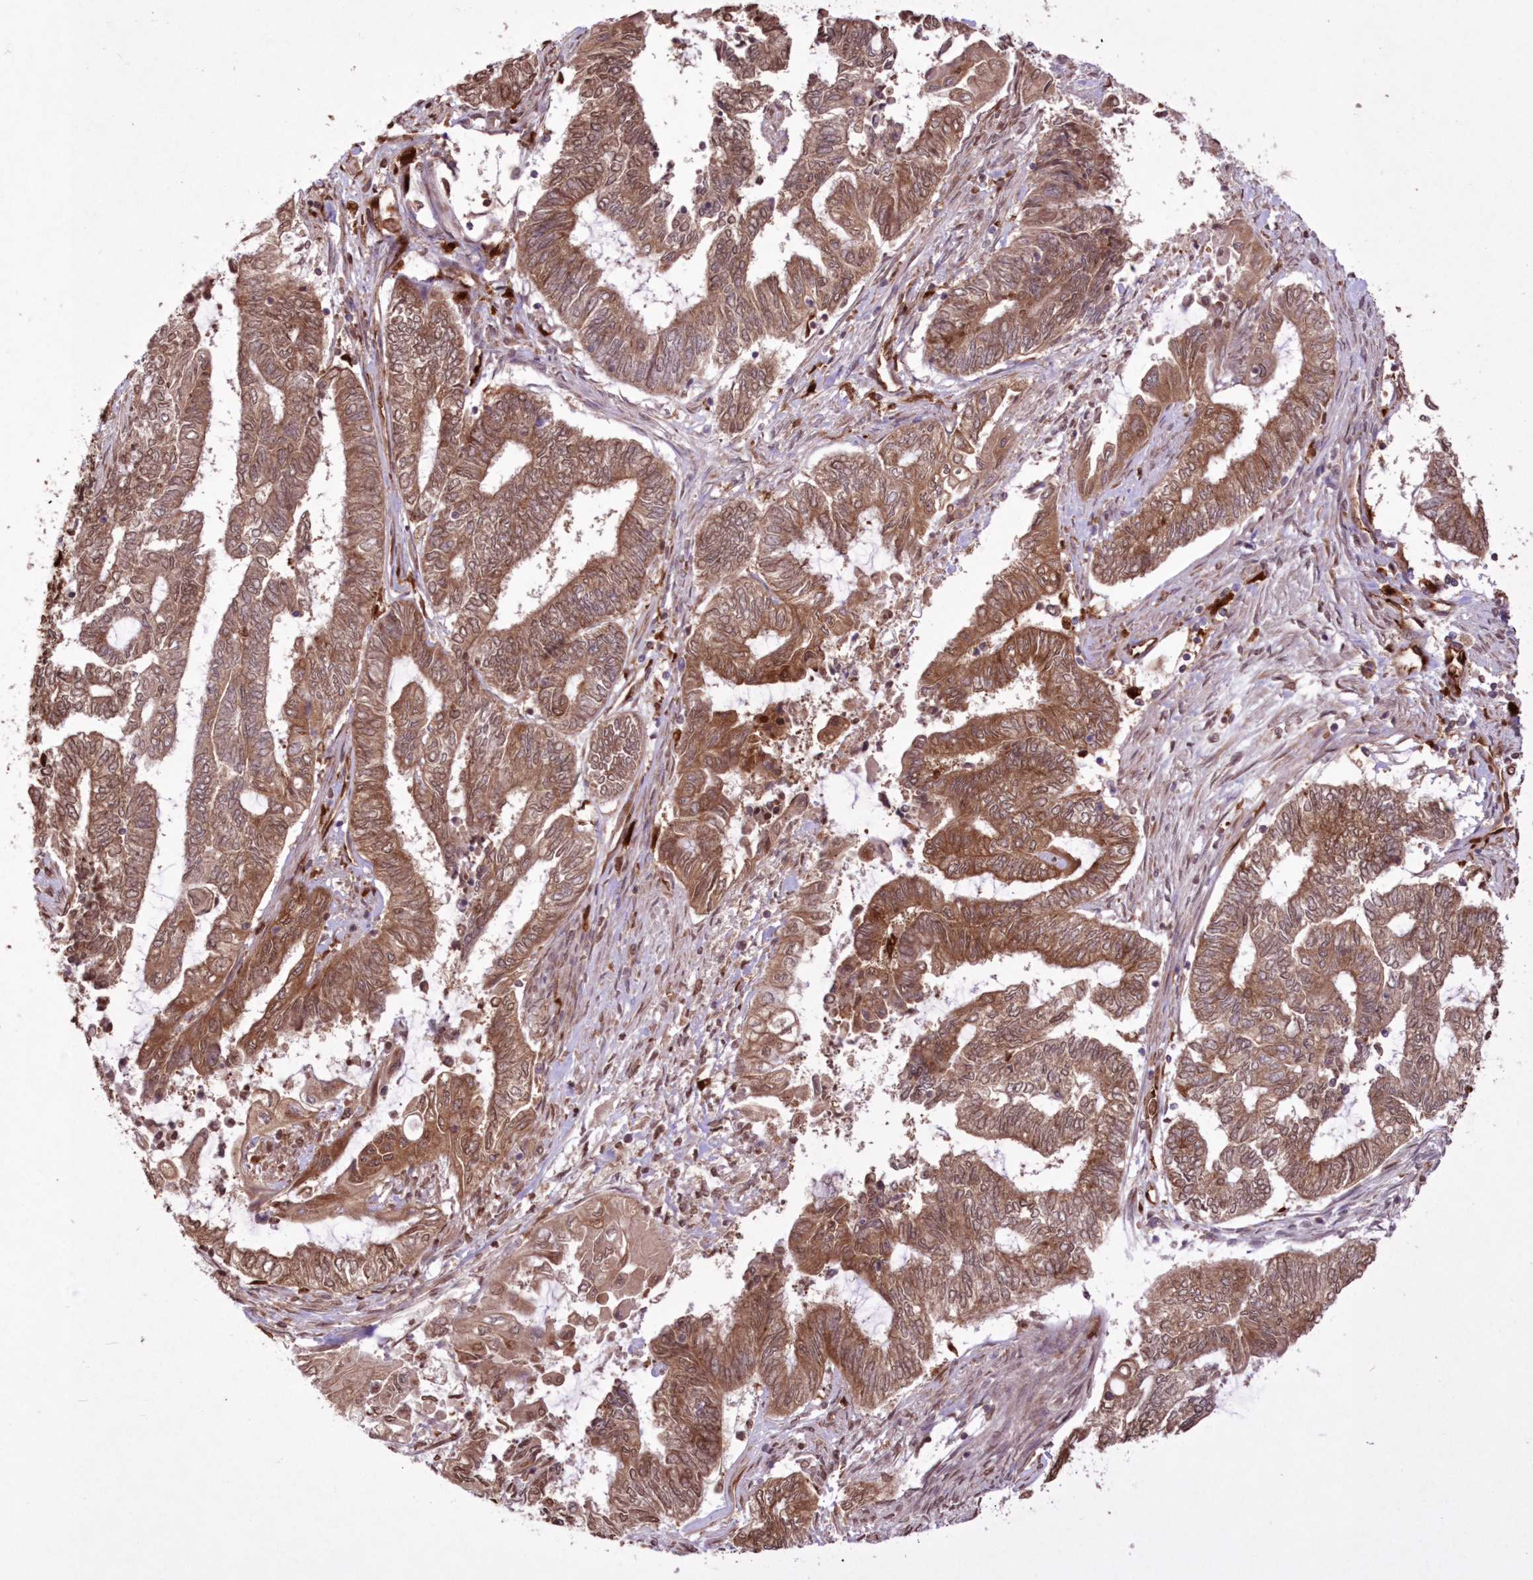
{"staining": {"intensity": "moderate", "quantity": ">75%", "location": "cytoplasmic/membranous,nuclear"}, "tissue": "endometrial cancer", "cell_type": "Tumor cells", "image_type": "cancer", "snomed": [{"axis": "morphology", "description": "Adenocarcinoma, NOS"}, {"axis": "topography", "description": "Uterus"}, {"axis": "topography", "description": "Endometrium"}], "caption": "Adenocarcinoma (endometrial) stained for a protein reveals moderate cytoplasmic/membranous and nuclear positivity in tumor cells. The staining was performed using DAB (3,3'-diaminobenzidine), with brown indicating positive protein expression. Nuclei are stained blue with hematoxylin.", "gene": "FCHO2", "patient": {"sex": "female", "age": 70}}